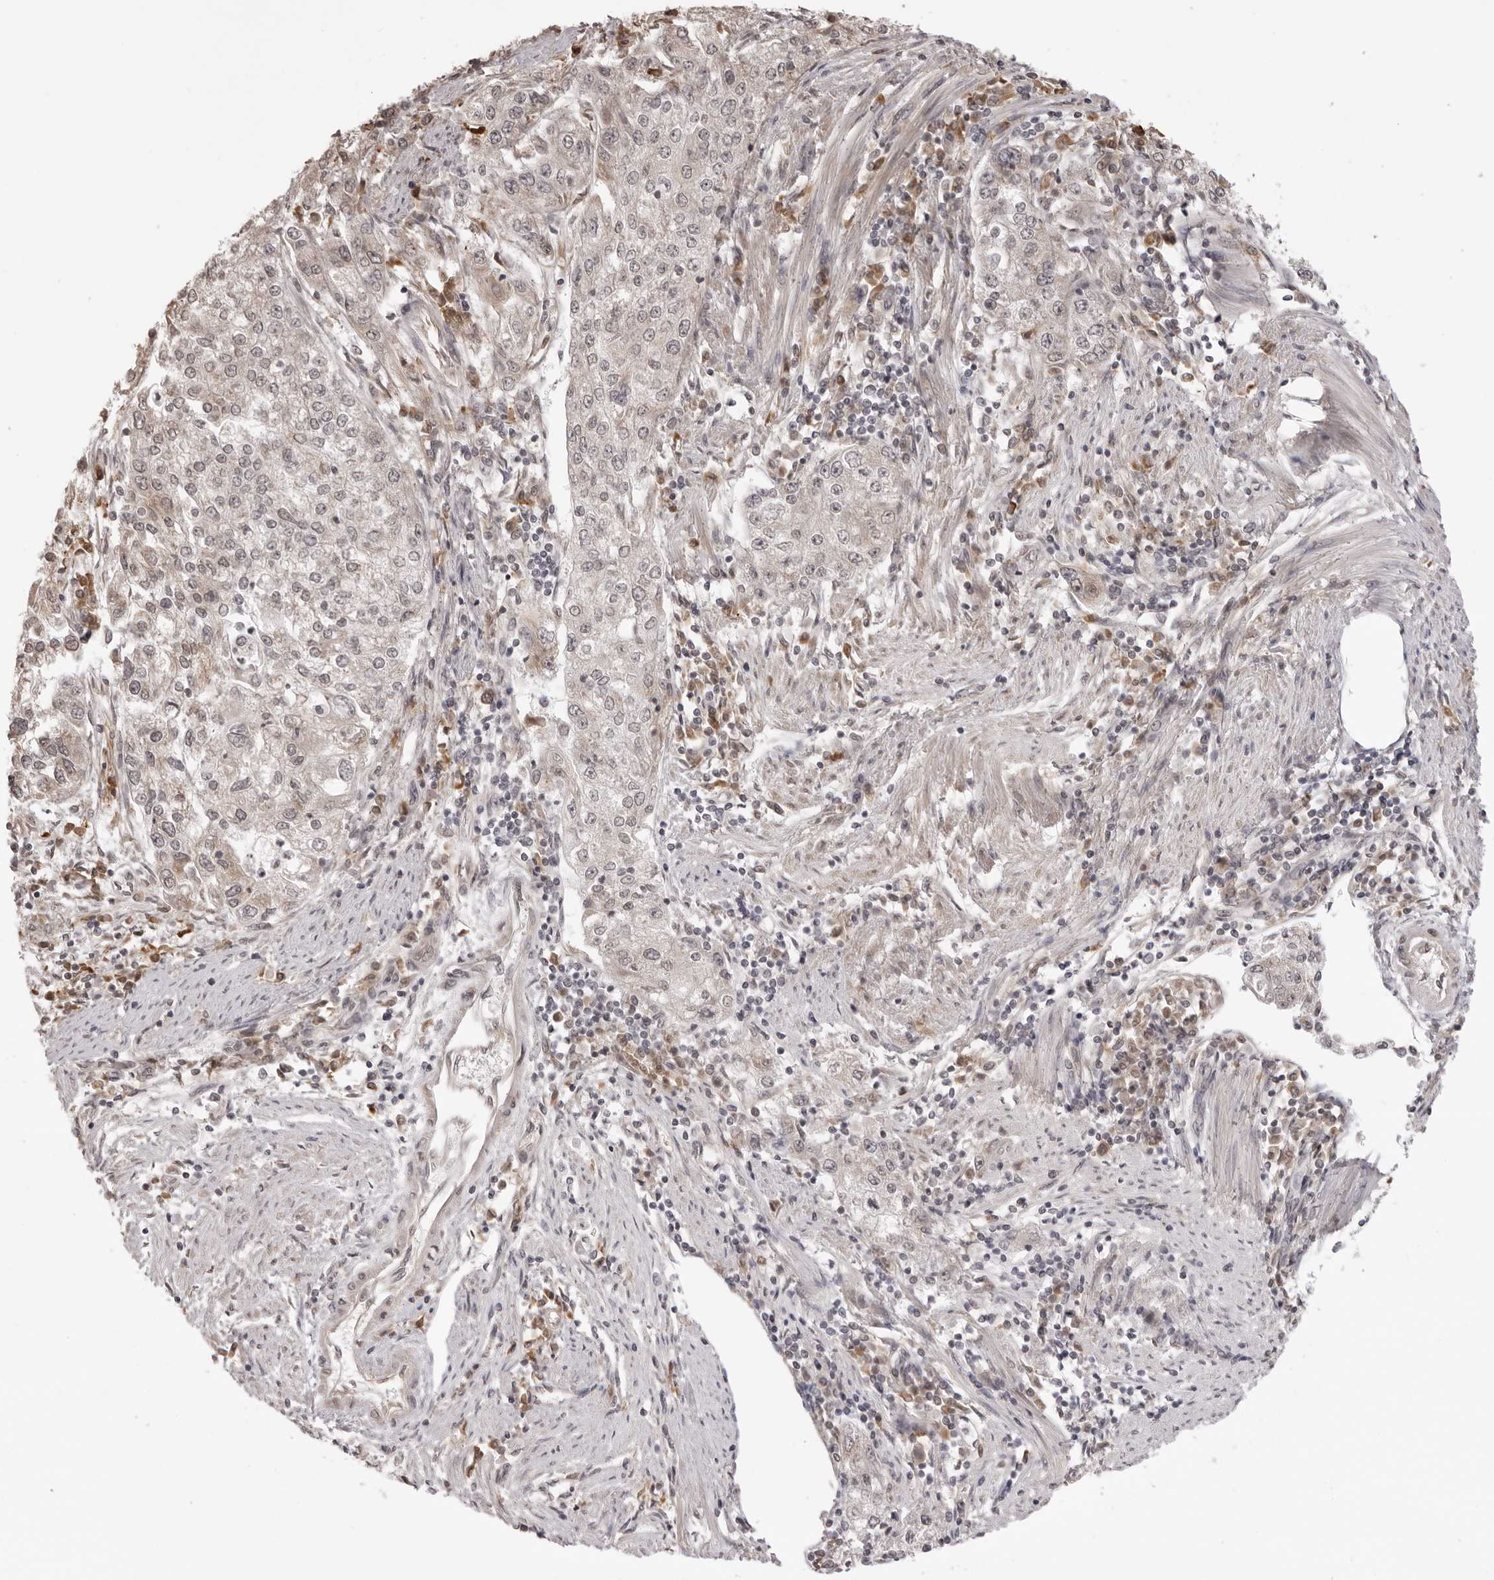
{"staining": {"intensity": "negative", "quantity": "none", "location": "none"}, "tissue": "endometrial cancer", "cell_type": "Tumor cells", "image_type": "cancer", "snomed": [{"axis": "morphology", "description": "Adenocarcinoma, NOS"}, {"axis": "topography", "description": "Endometrium"}], "caption": "Tumor cells are negative for brown protein staining in endometrial adenocarcinoma. Nuclei are stained in blue.", "gene": "ZC3H11A", "patient": {"sex": "female", "age": 49}}